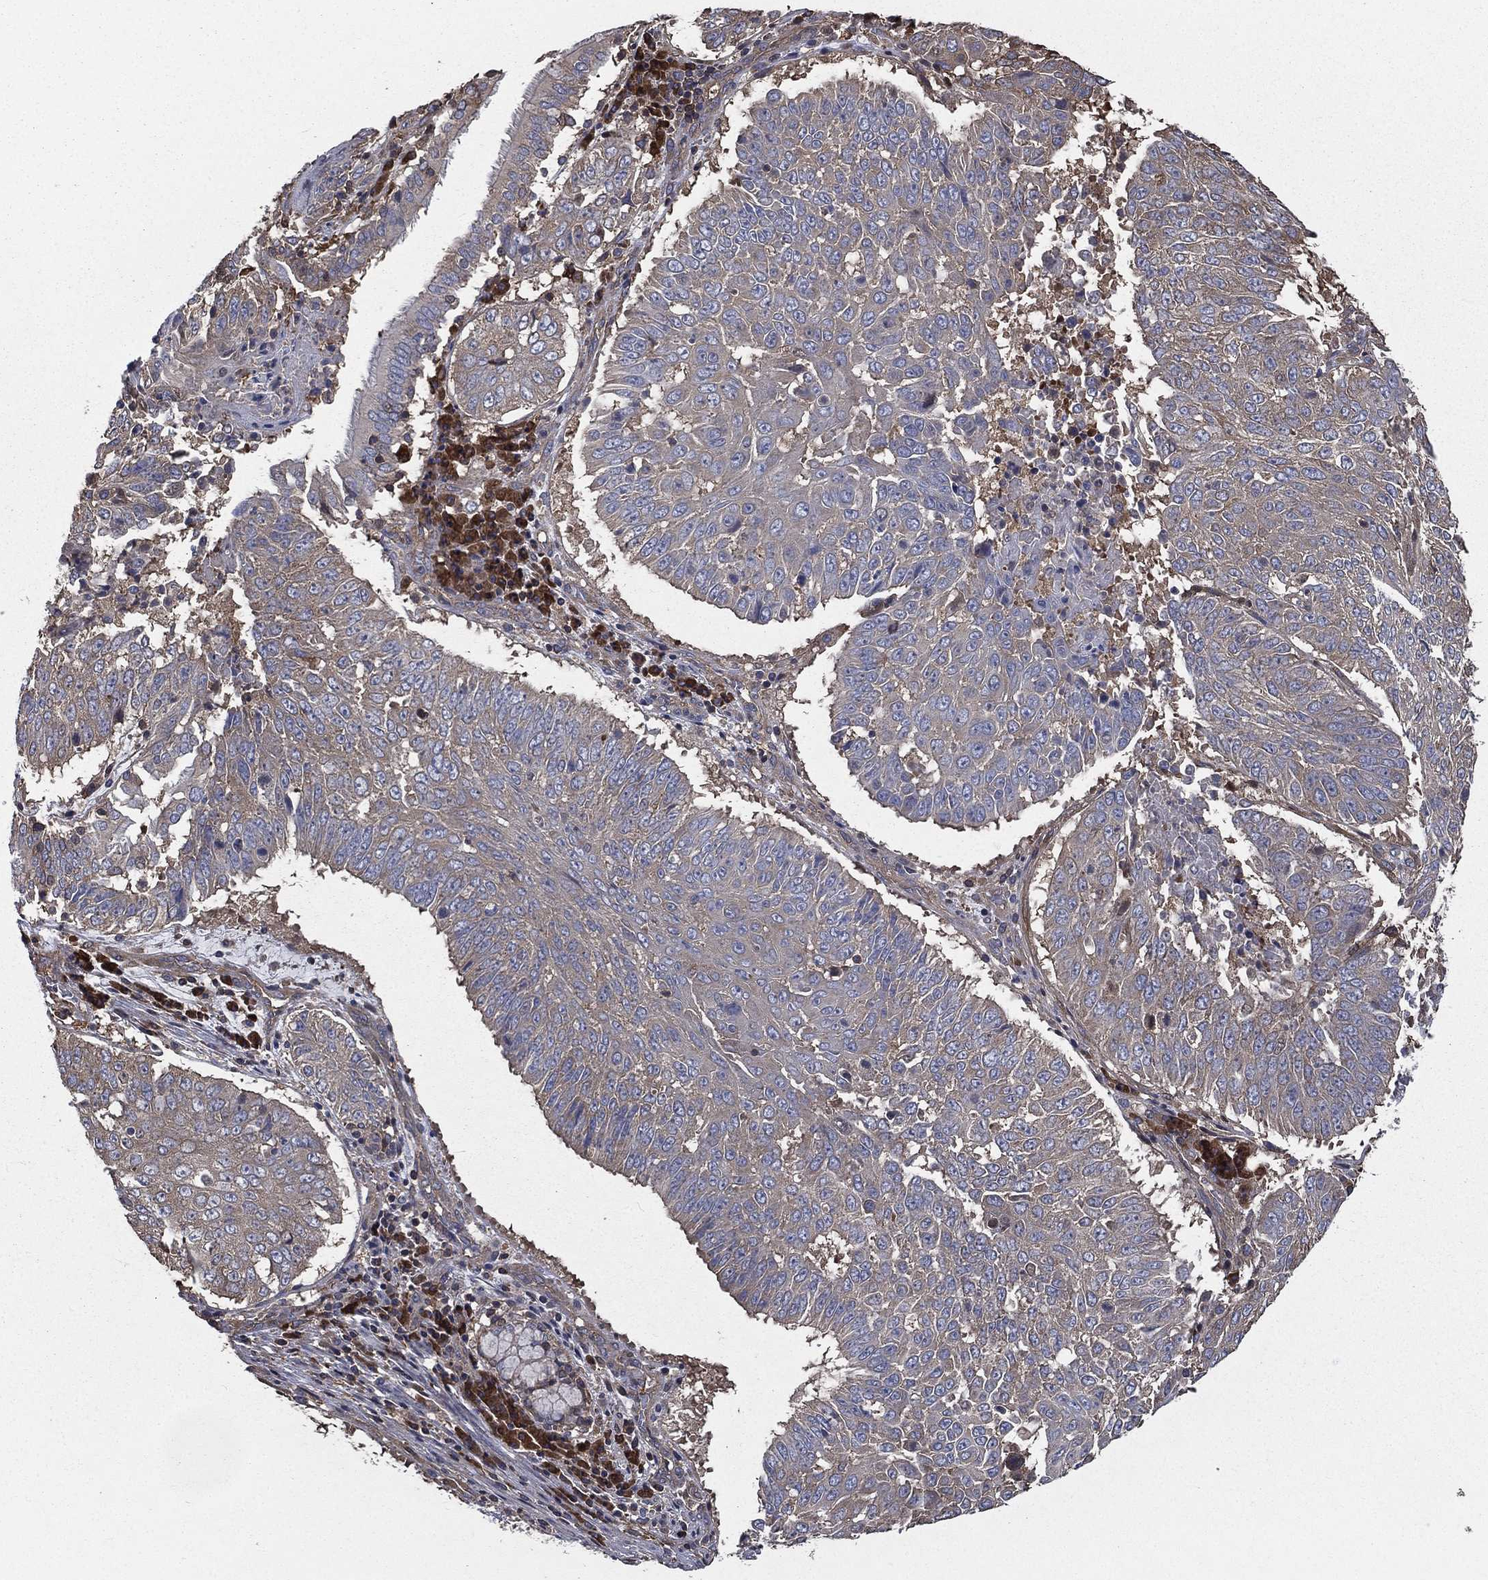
{"staining": {"intensity": "weak", "quantity": "<25%", "location": "cytoplasmic/membranous"}, "tissue": "lung cancer", "cell_type": "Tumor cells", "image_type": "cancer", "snomed": [{"axis": "morphology", "description": "Squamous cell carcinoma, NOS"}, {"axis": "topography", "description": "Lung"}], "caption": "Immunohistochemistry of human lung cancer (squamous cell carcinoma) reveals no positivity in tumor cells. (DAB immunohistochemistry, high magnification).", "gene": "SARS1", "patient": {"sex": "male", "age": 64}}